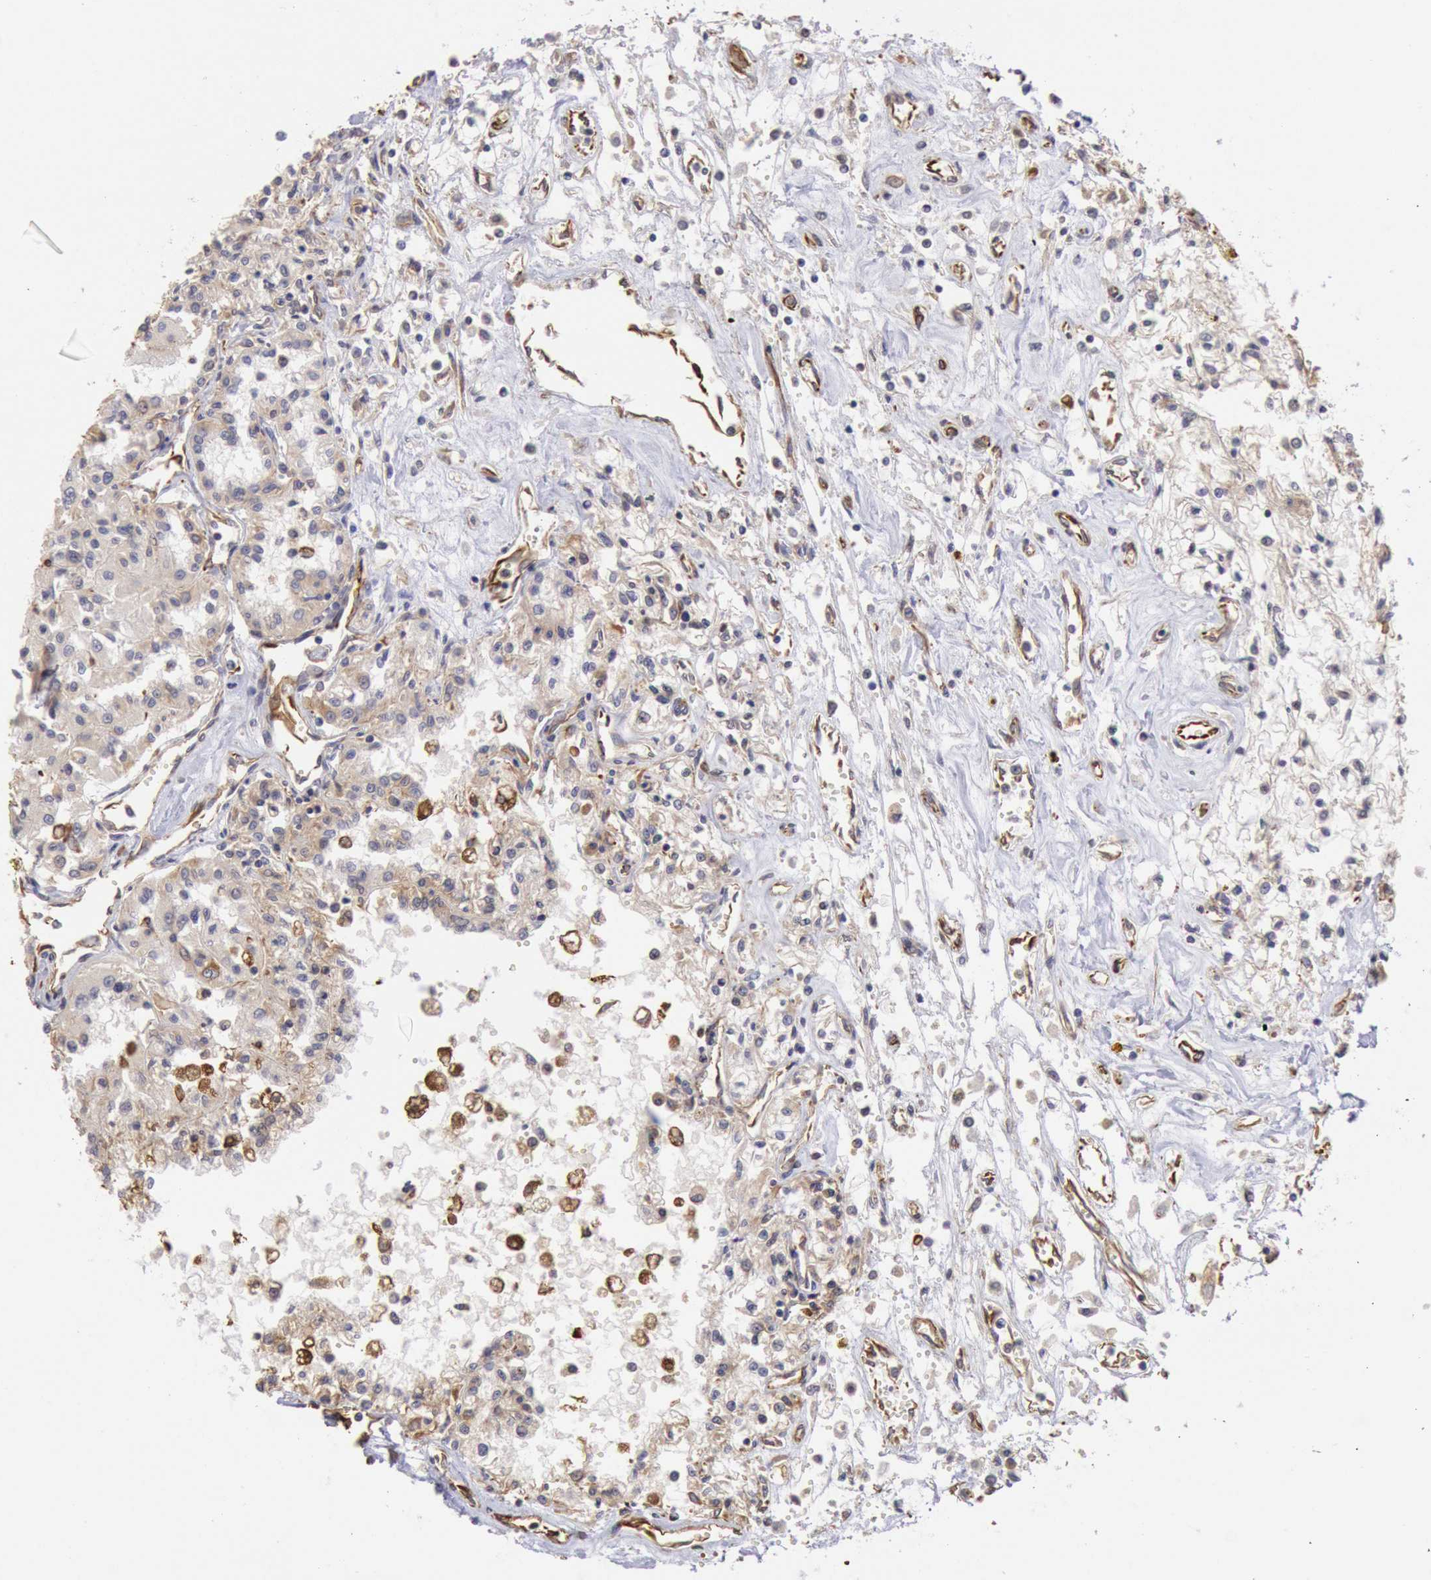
{"staining": {"intensity": "weak", "quantity": "25%-75%", "location": "cytoplasmic/membranous"}, "tissue": "renal cancer", "cell_type": "Tumor cells", "image_type": "cancer", "snomed": [{"axis": "morphology", "description": "Adenocarcinoma, NOS"}, {"axis": "topography", "description": "Kidney"}], "caption": "Immunohistochemistry photomicrograph of neoplastic tissue: renal cancer stained using immunohistochemistry (IHC) displays low levels of weak protein expression localized specifically in the cytoplasmic/membranous of tumor cells, appearing as a cytoplasmic/membranous brown color.", "gene": "RNF139", "patient": {"sex": "male", "age": 78}}